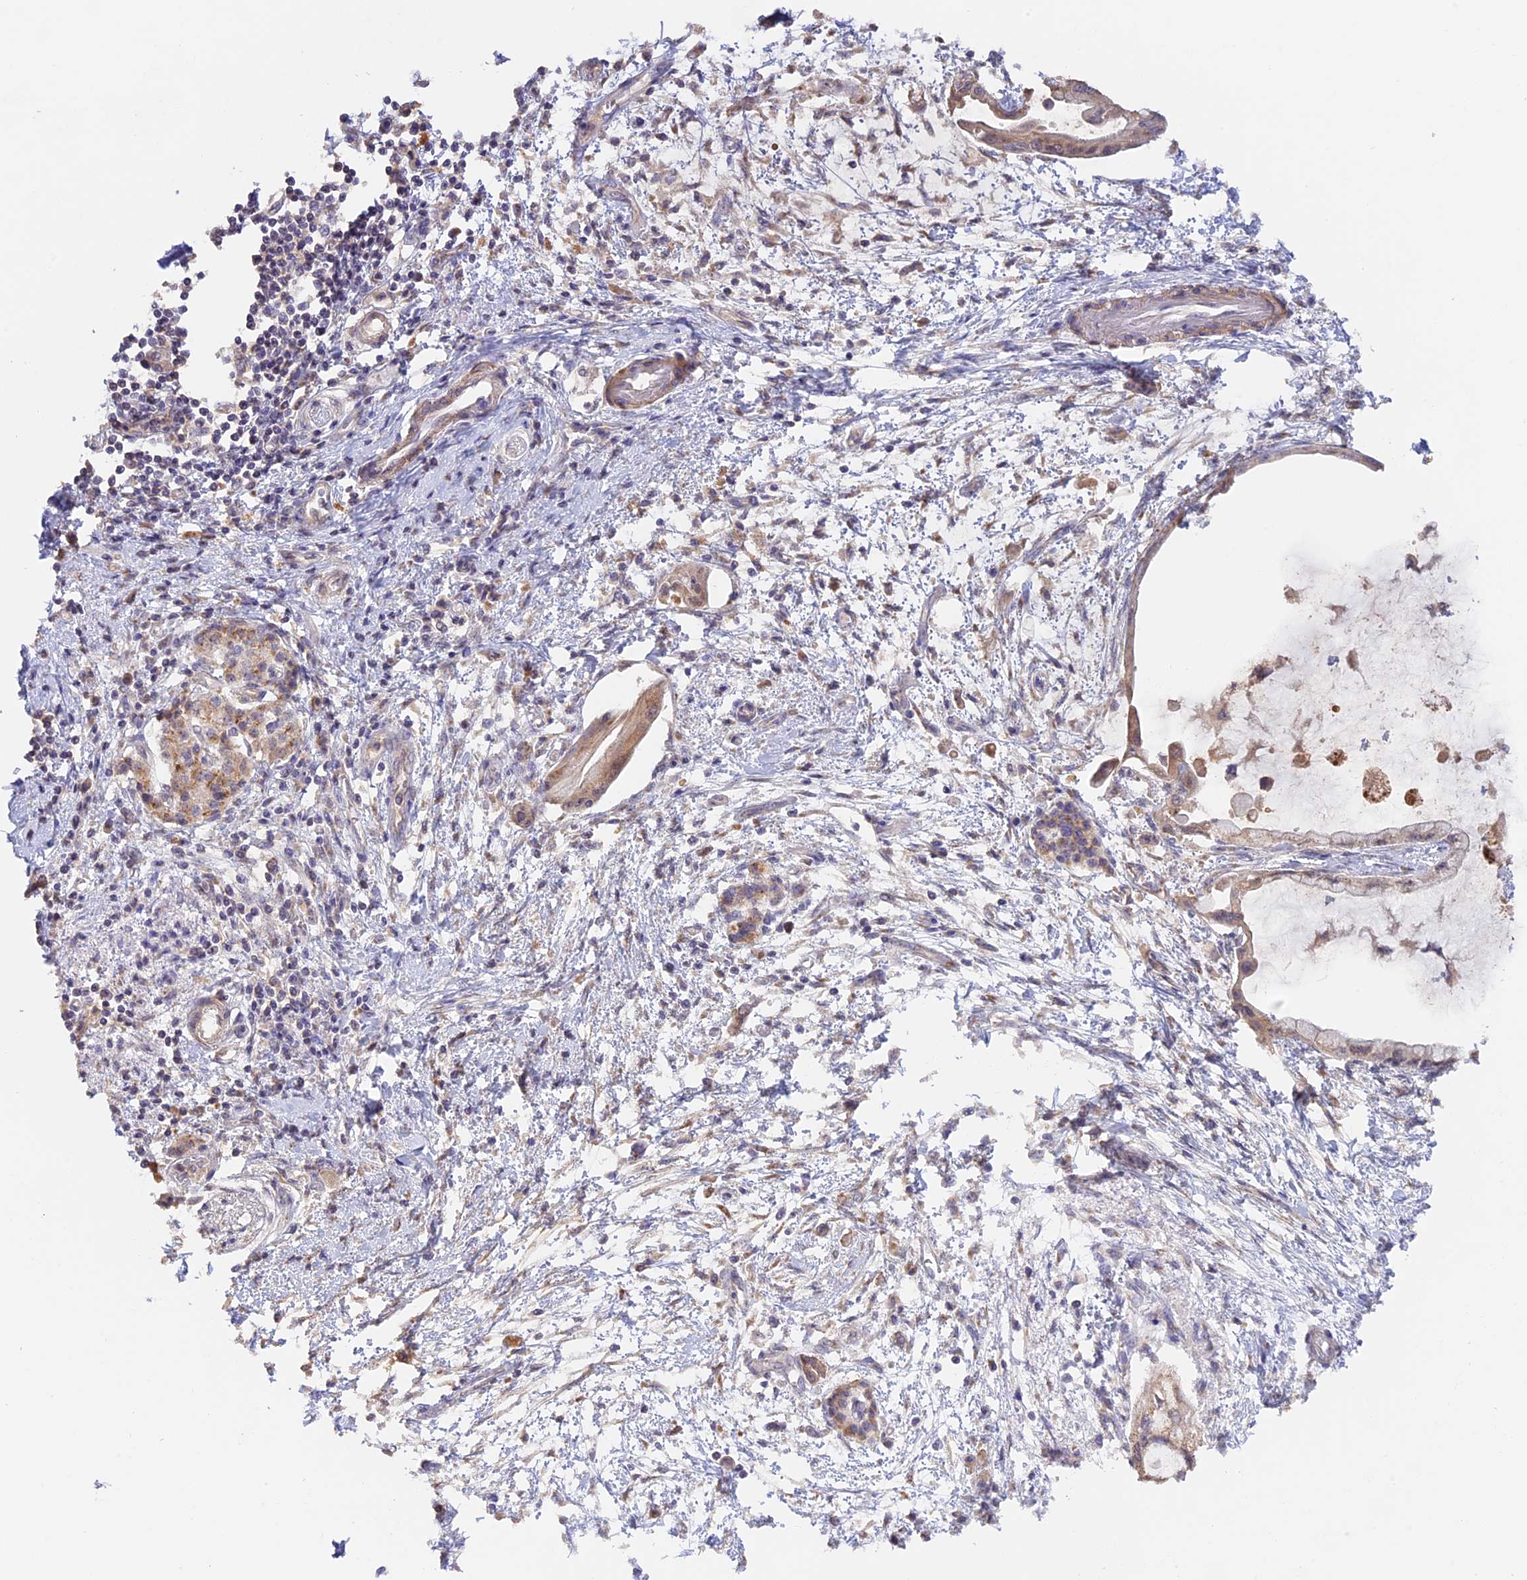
{"staining": {"intensity": "weak", "quantity": "<25%", "location": "cytoplasmic/membranous"}, "tissue": "pancreatic cancer", "cell_type": "Tumor cells", "image_type": "cancer", "snomed": [{"axis": "morphology", "description": "Adenocarcinoma, NOS"}, {"axis": "topography", "description": "Pancreas"}], "caption": "Immunohistochemistry histopathology image of pancreatic adenocarcinoma stained for a protein (brown), which demonstrates no positivity in tumor cells.", "gene": "TANGO6", "patient": {"sex": "male", "age": 48}}